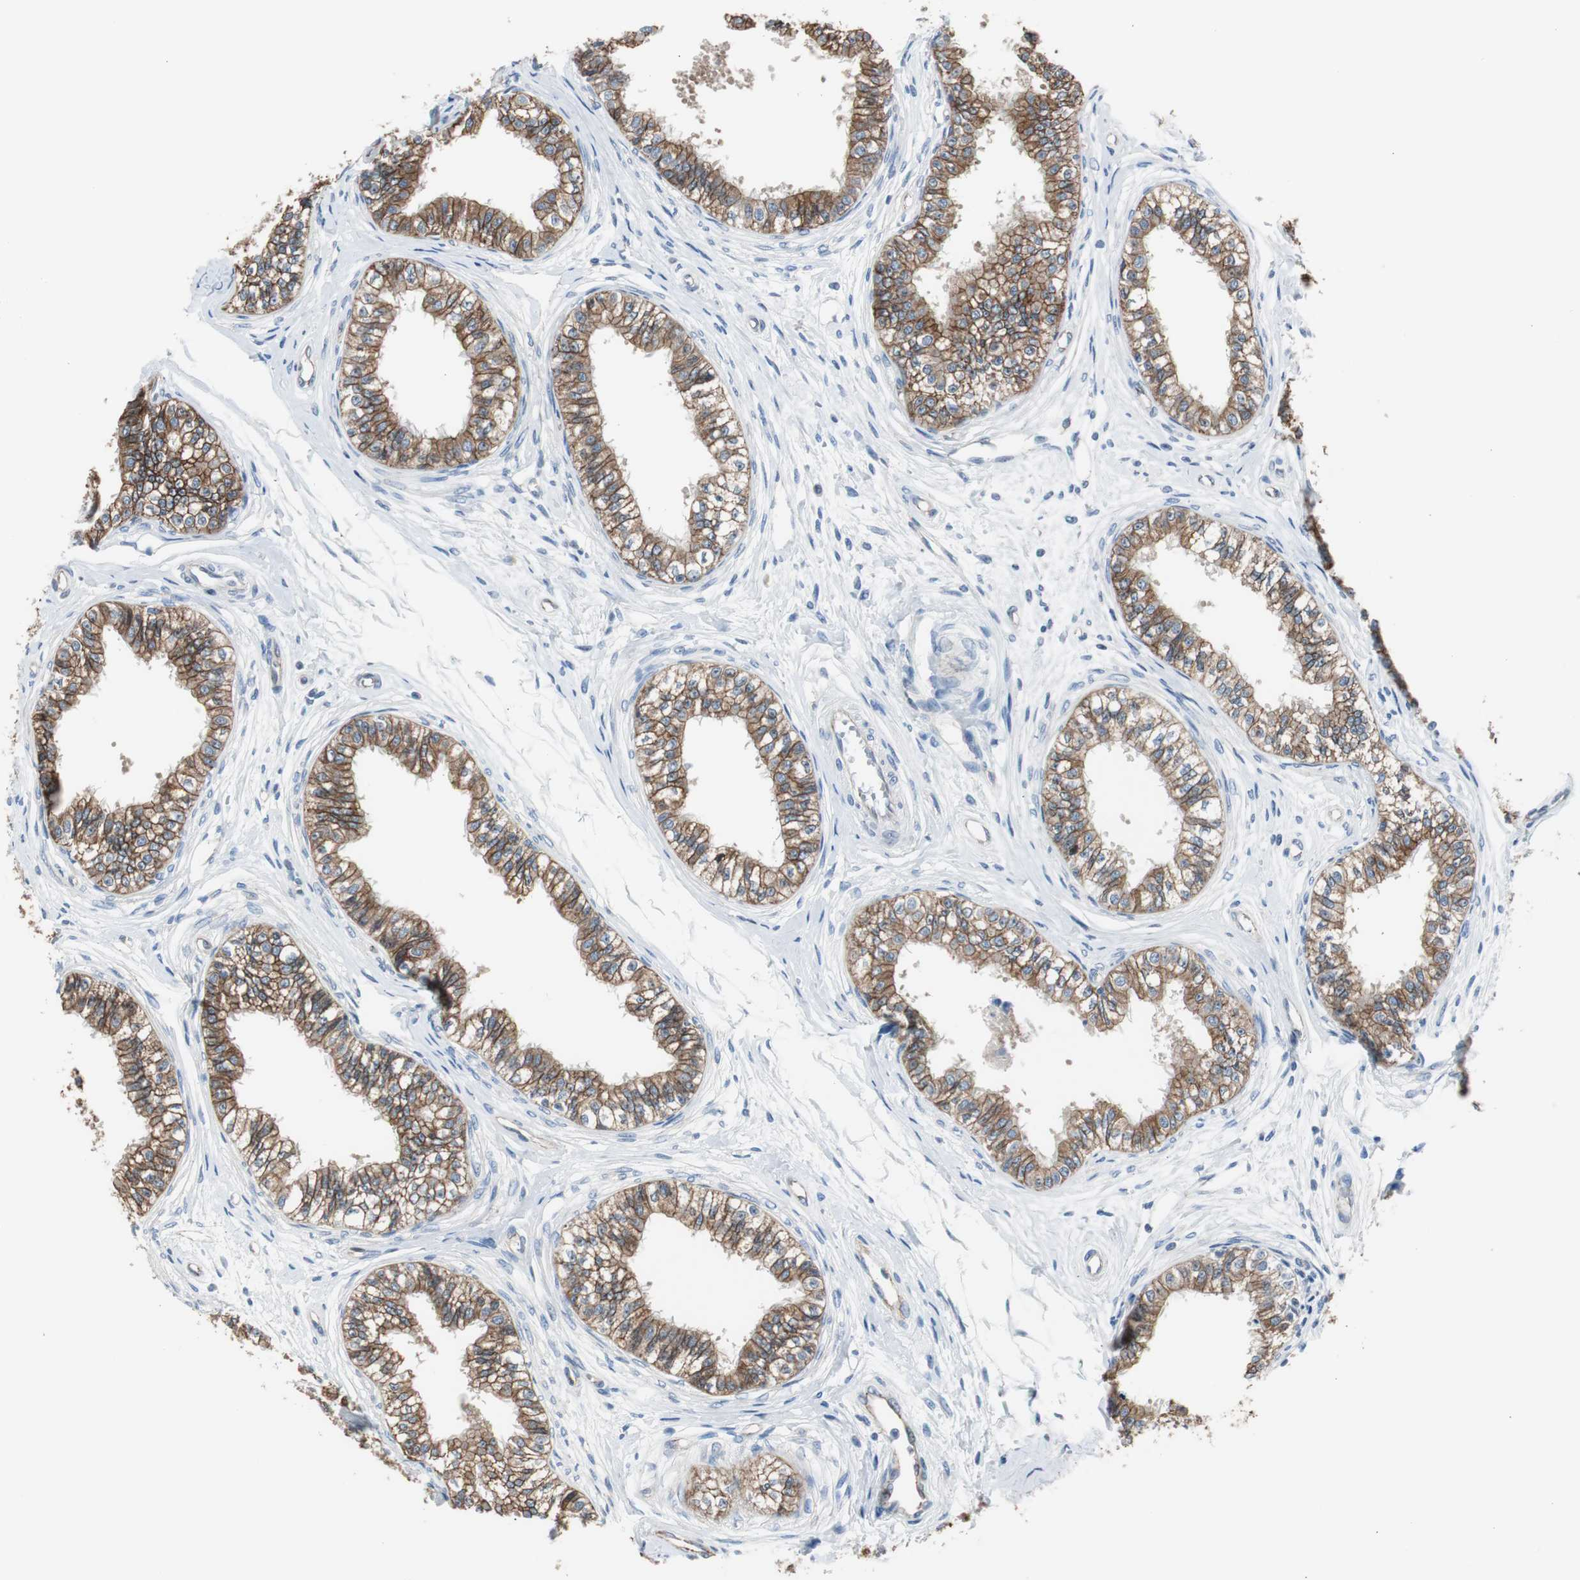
{"staining": {"intensity": "strong", "quantity": ">75%", "location": "cytoplasmic/membranous"}, "tissue": "epididymis", "cell_type": "Glandular cells", "image_type": "normal", "snomed": [{"axis": "morphology", "description": "Normal tissue, NOS"}, {"axis": "morphology", "description": "Adenocarcinoma, metastatic, NOS"}, {"axis": "topography", "description": "Testis"}, {"axis": "topography", "description": "Epididymis"}], "caption": "This photomicrograph shows unremarkable epididymis stained with immunohistochemistry (IHC) to label a protein in brown. The cytoplasmic/membranous of glandular cells show strong positivity for the protein. Nuclei are counter-stained blue.", "gene": "STXBP4", "patient": {"sex": "male", "age": 26}}